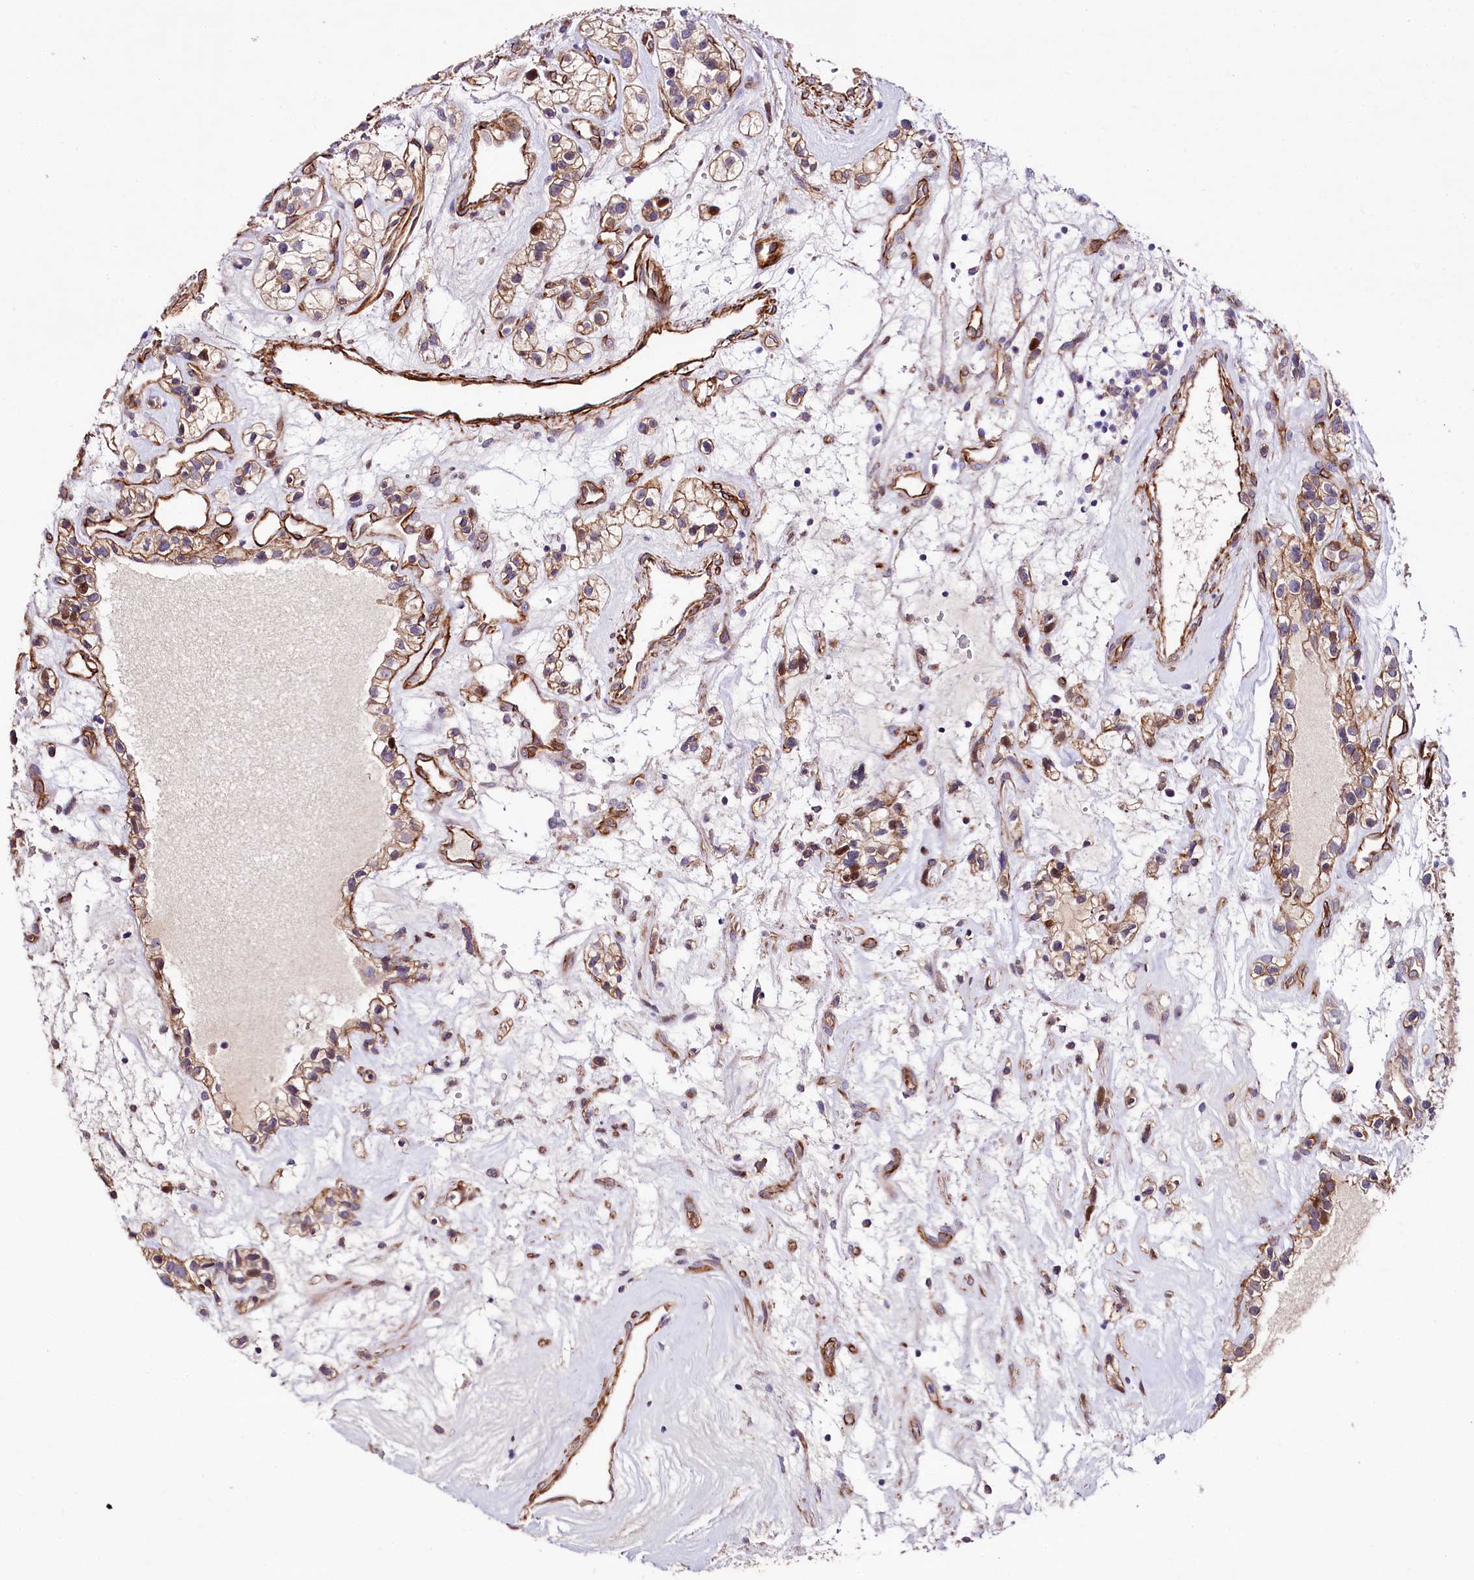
{"staining": {"intensity": "weak", "quantity": ">75%", "location": "cytoplasmic/membranous"}, "tissue": "renal cancer", "cell_type": "Tumor cells", "image_type": "cancer", "snomed": [{"axis": "morphology", "description": "Adenocarcinoma, NOS"}, {"axis": "topography", "description": "Kidney"}], "caption": "This is a histology image of IHC staining of renal cancer (adenocarcinoma), which shows weak positivity in the cytoplasmic/membranous of tumor cells.", "gene": "SPATS2", "patient": {"sex": "female", "age": 57}}